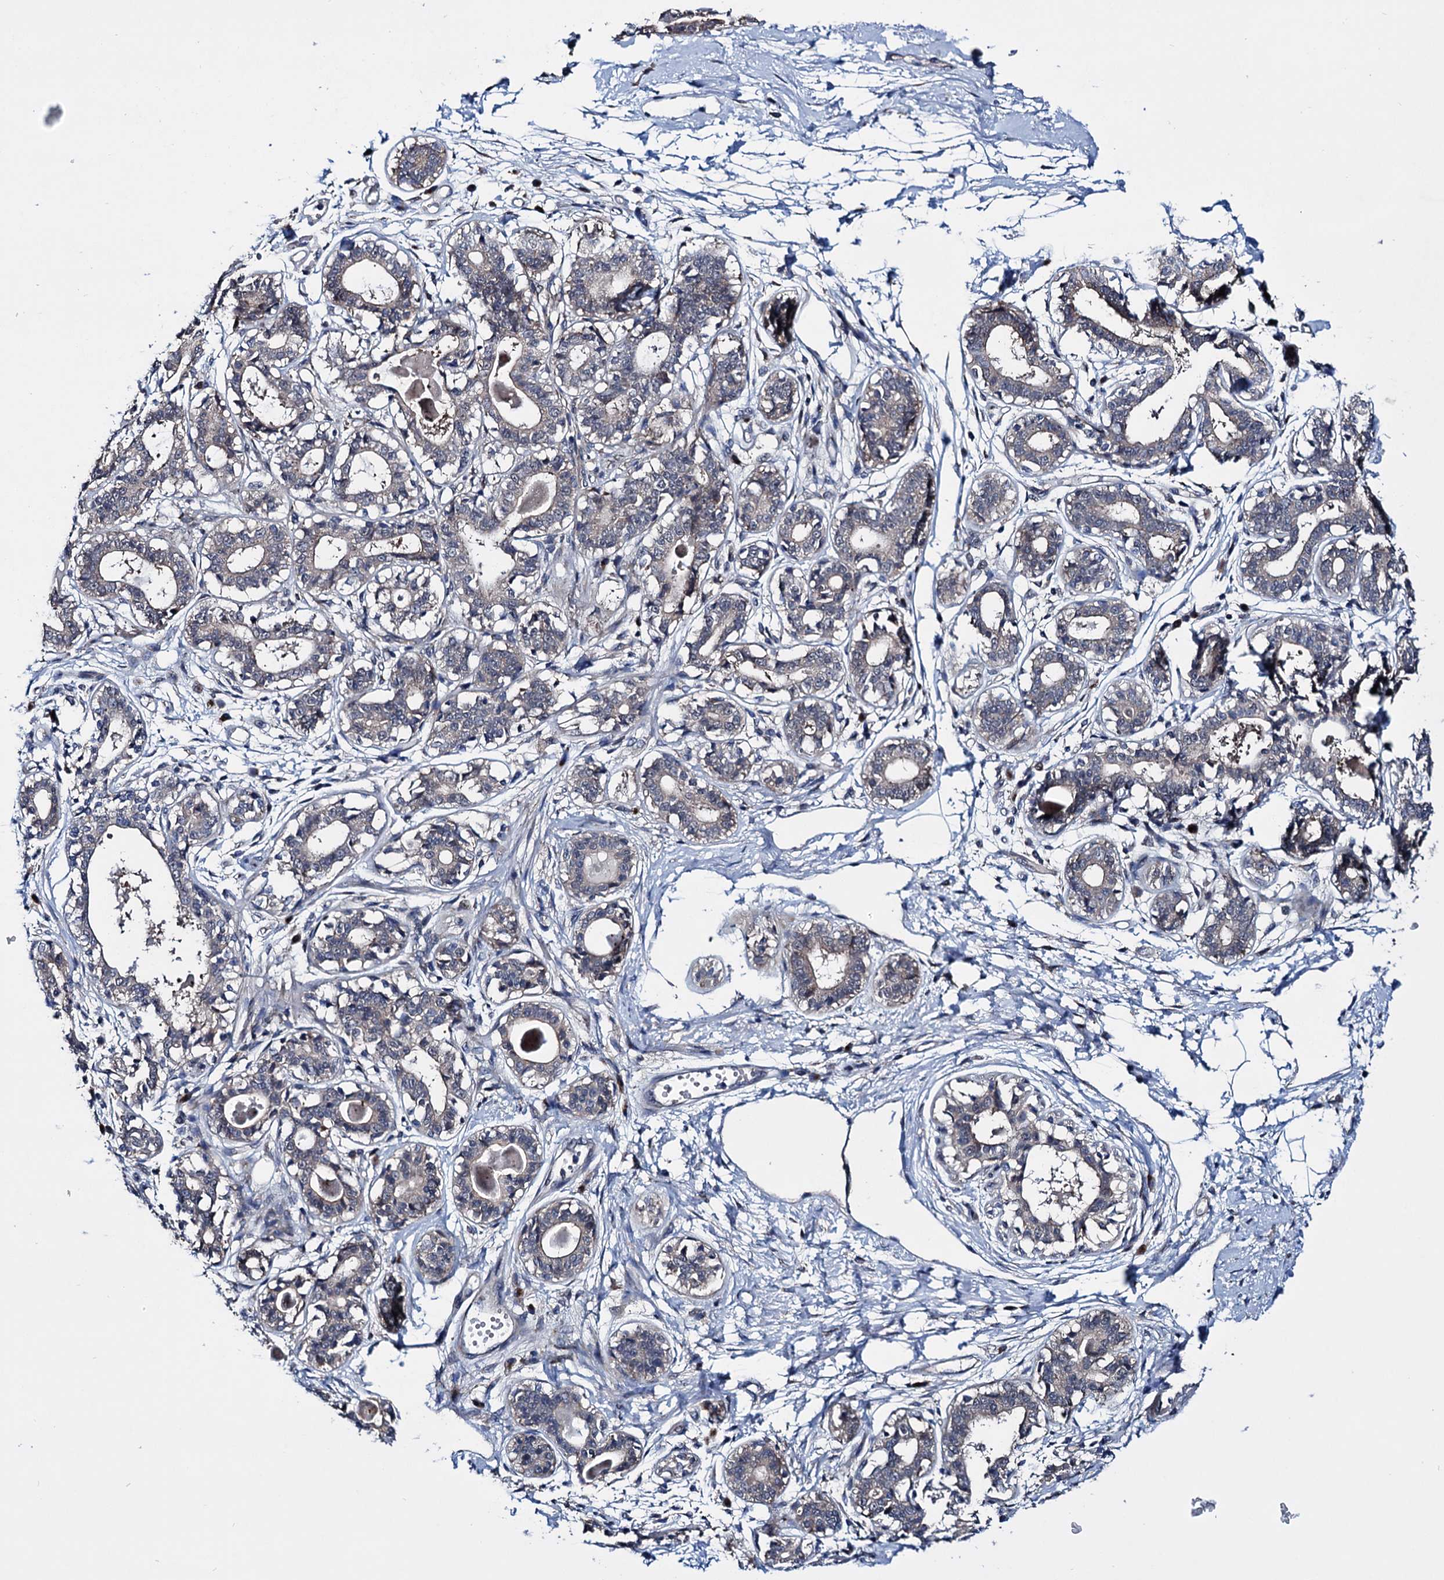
{"staining": {"intensity": "negative", "quantity": "none", "location": "none"}, "tissue": "breast", "cell_type": "Adipocytes", "image_type": "normal", "snomed": [{"axis": "morphology", "description": "Normal tissue, NOS"}, {"axis": "topography", "description": "Breast"}], "caption": "An IHC histopathology image of unremarkable breast is shown. There is no staining in adipocytes of breast. (DAB IHC visualized using brightfield microscopy, high magnification).", "gene": "EYA4", "patient": {"sex": "female", "age": 45}}